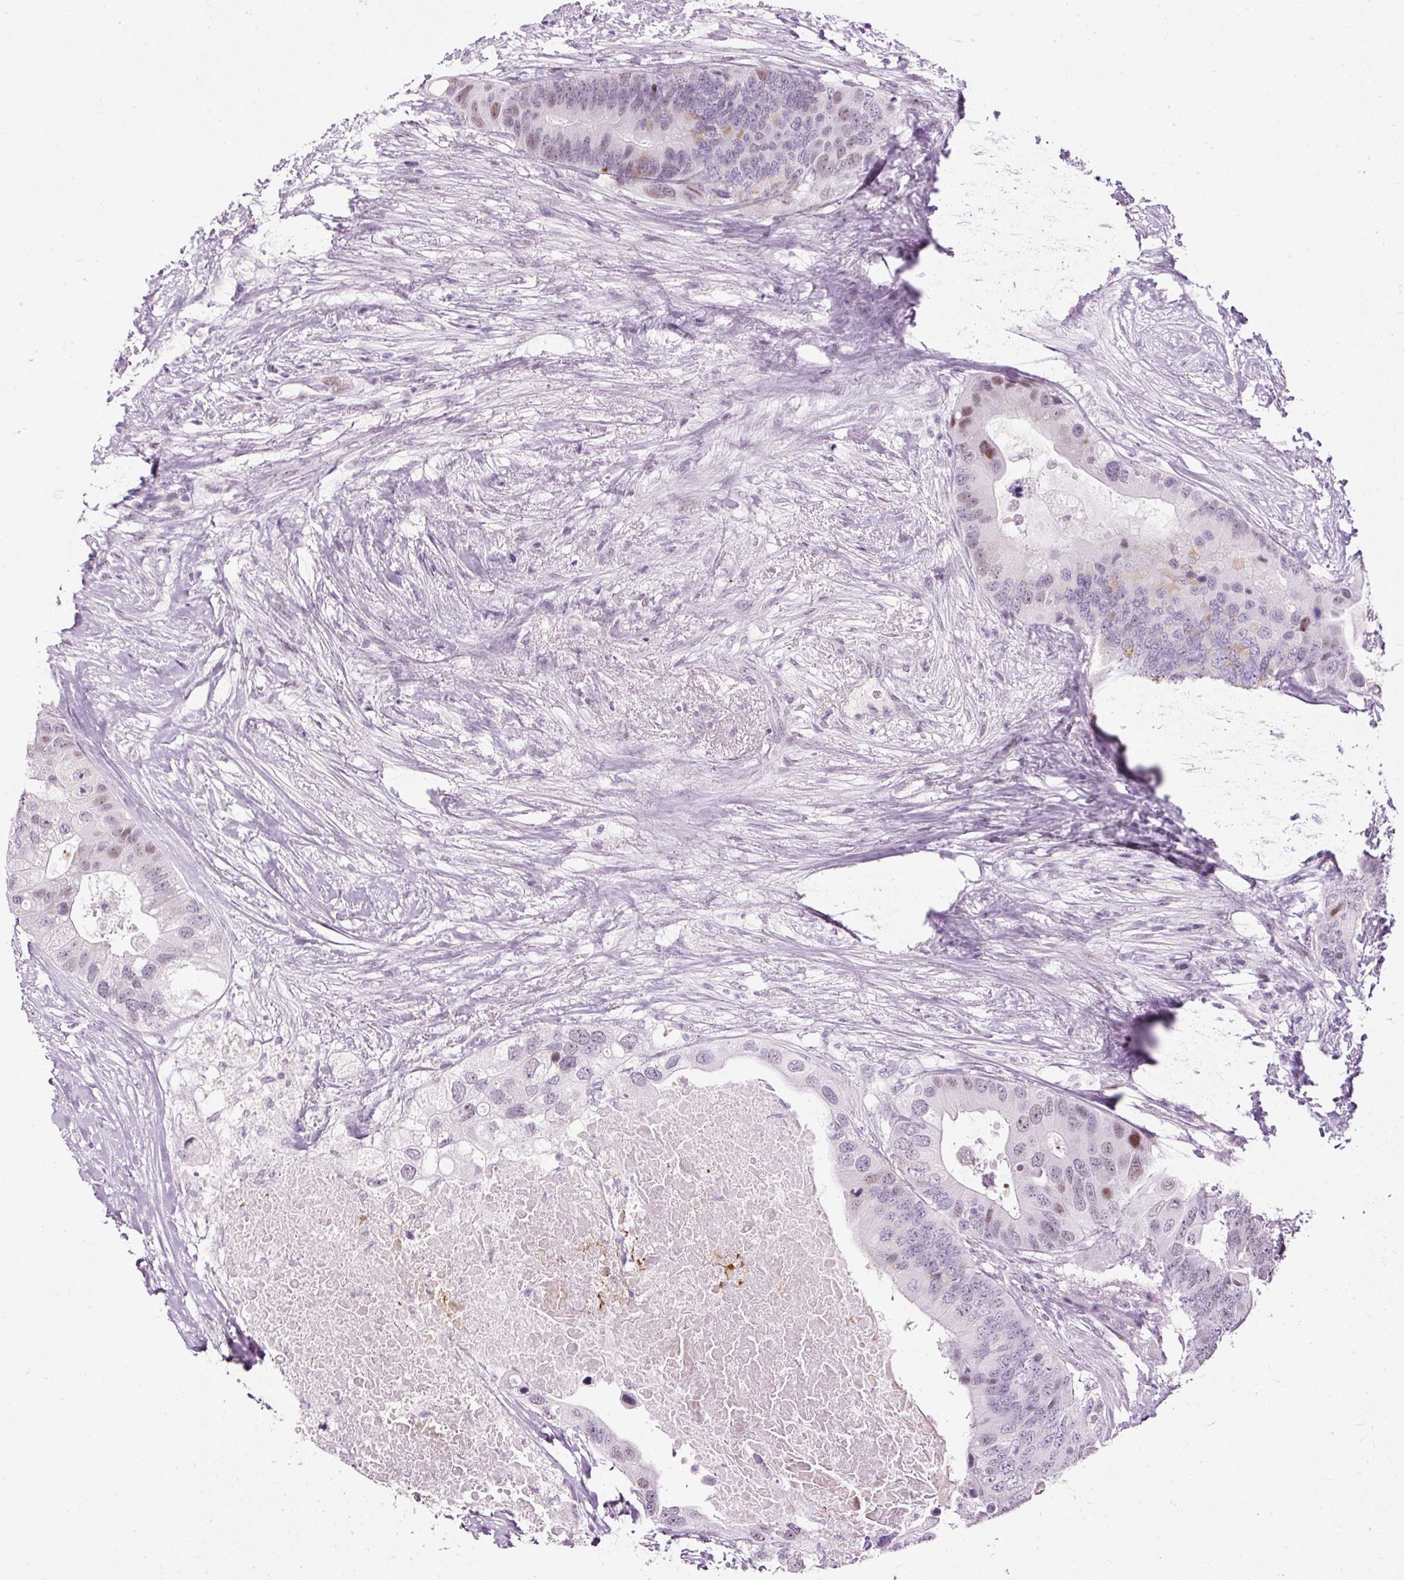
{"staining": {"intensity": "moderate", "quantity": "<25%", "location": "nuclear"}, "tissue": "colorectal cancer", "cell_type": "Tumor cells", "image_type": "cancer", "snomed": [{"axis": "morphology", "description": "Adenocarcinoma, NOS"}, {"axis": "topography", "description": "Colon"}], "caption": "Brown immunohistochemical staining in colorectal adenocarcinoma displays moderate nuclear staining in about <25% of tumor cells.", "gene": "PDE6B", "patient": {"sex": "male", "age": 71}}